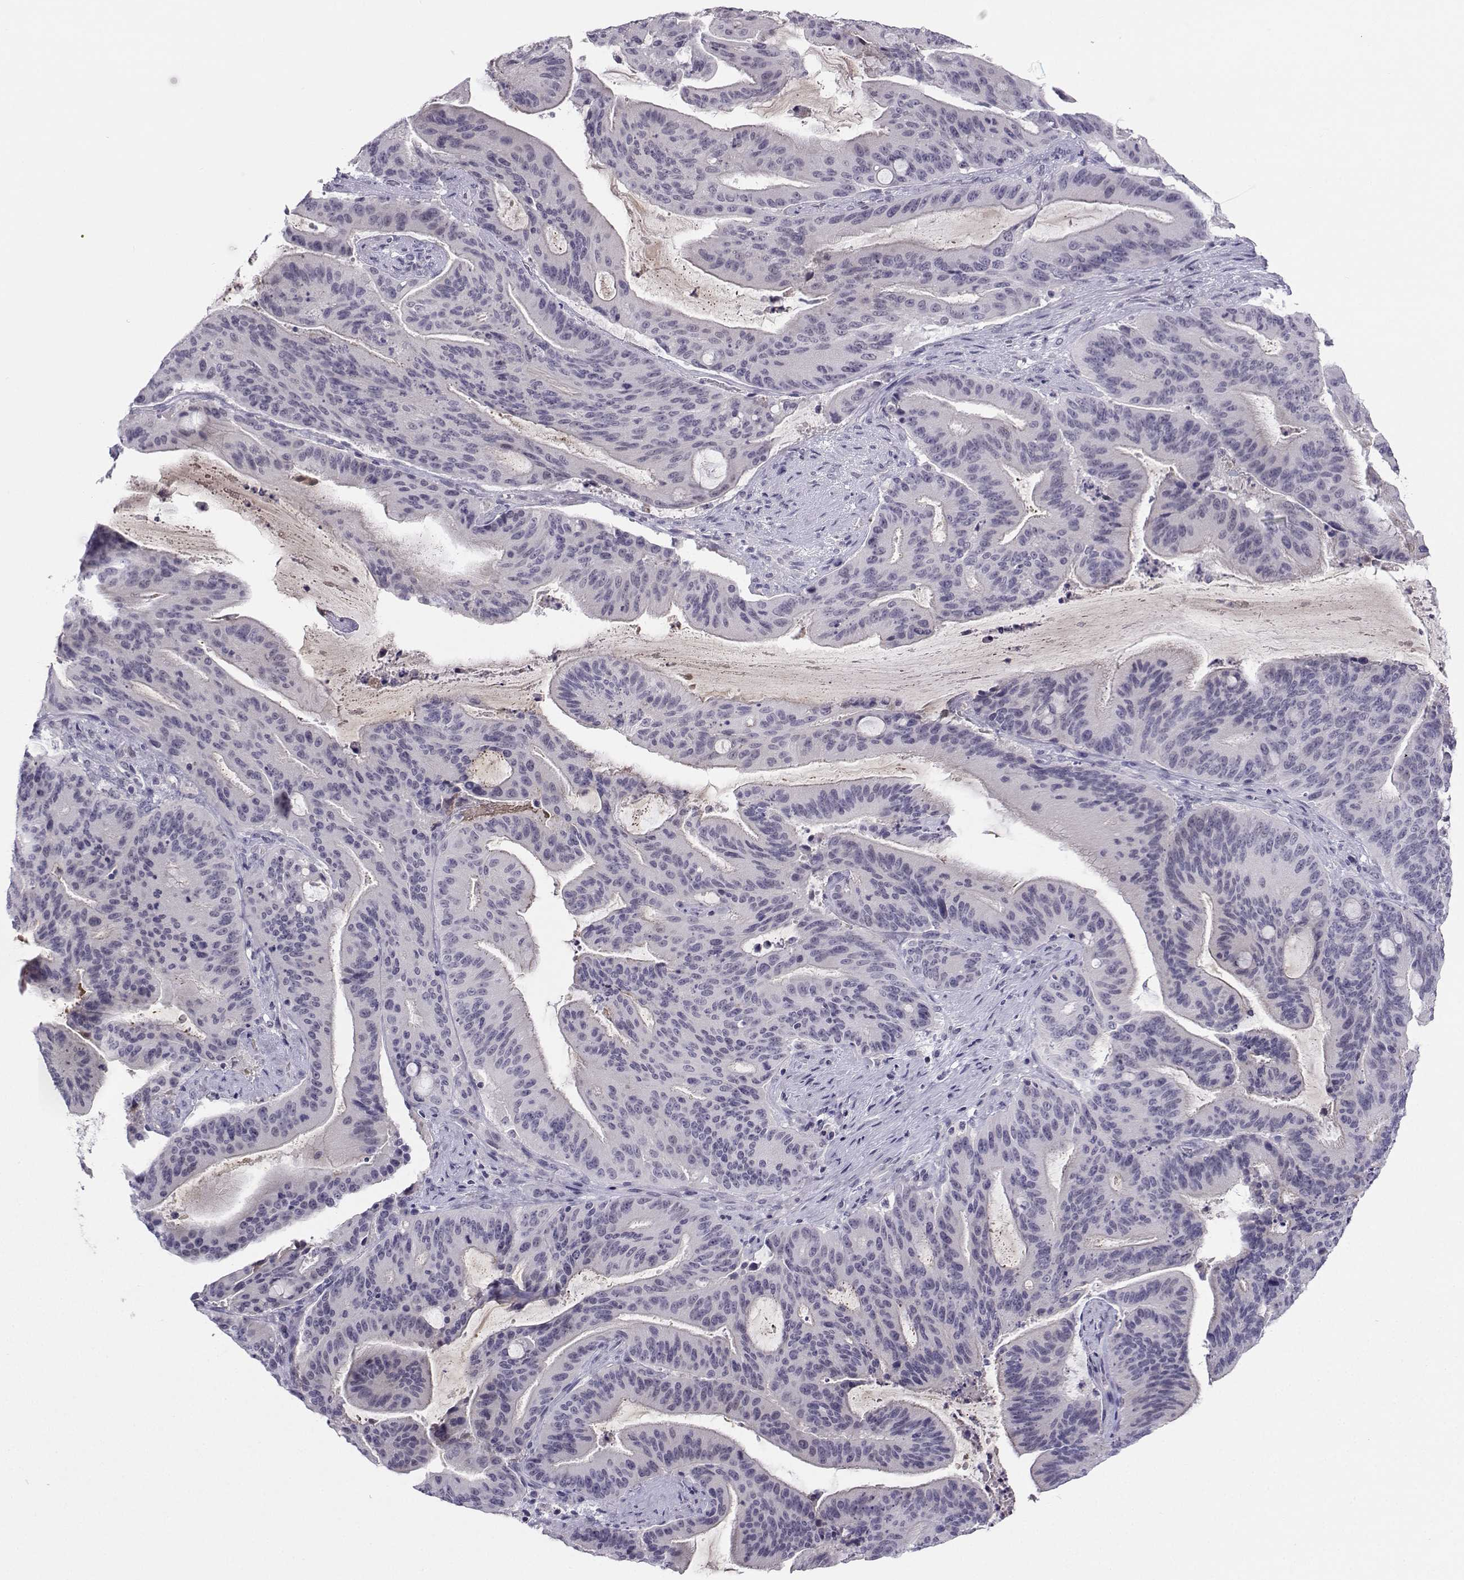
{"staining": {"intensity": "negative", "quantity": "none", "location": "none"}, "tissue": "liver cancer", "cell_type": "Tumor cells", "image_type": "cancer", "snomed": [{"axis": "morphology", "description": "Cholangiocarcinoma"}, {"axis": "topography", "description": "Liver"}], "caption": "A high-resolution image shows immunohistochemistry staining of liver cancer (cholangiocarcinoma), which demonstrates no significant expression in tumor cells.", "gene": "LHX1", "patient": {"sex": "female", "age": 73}}